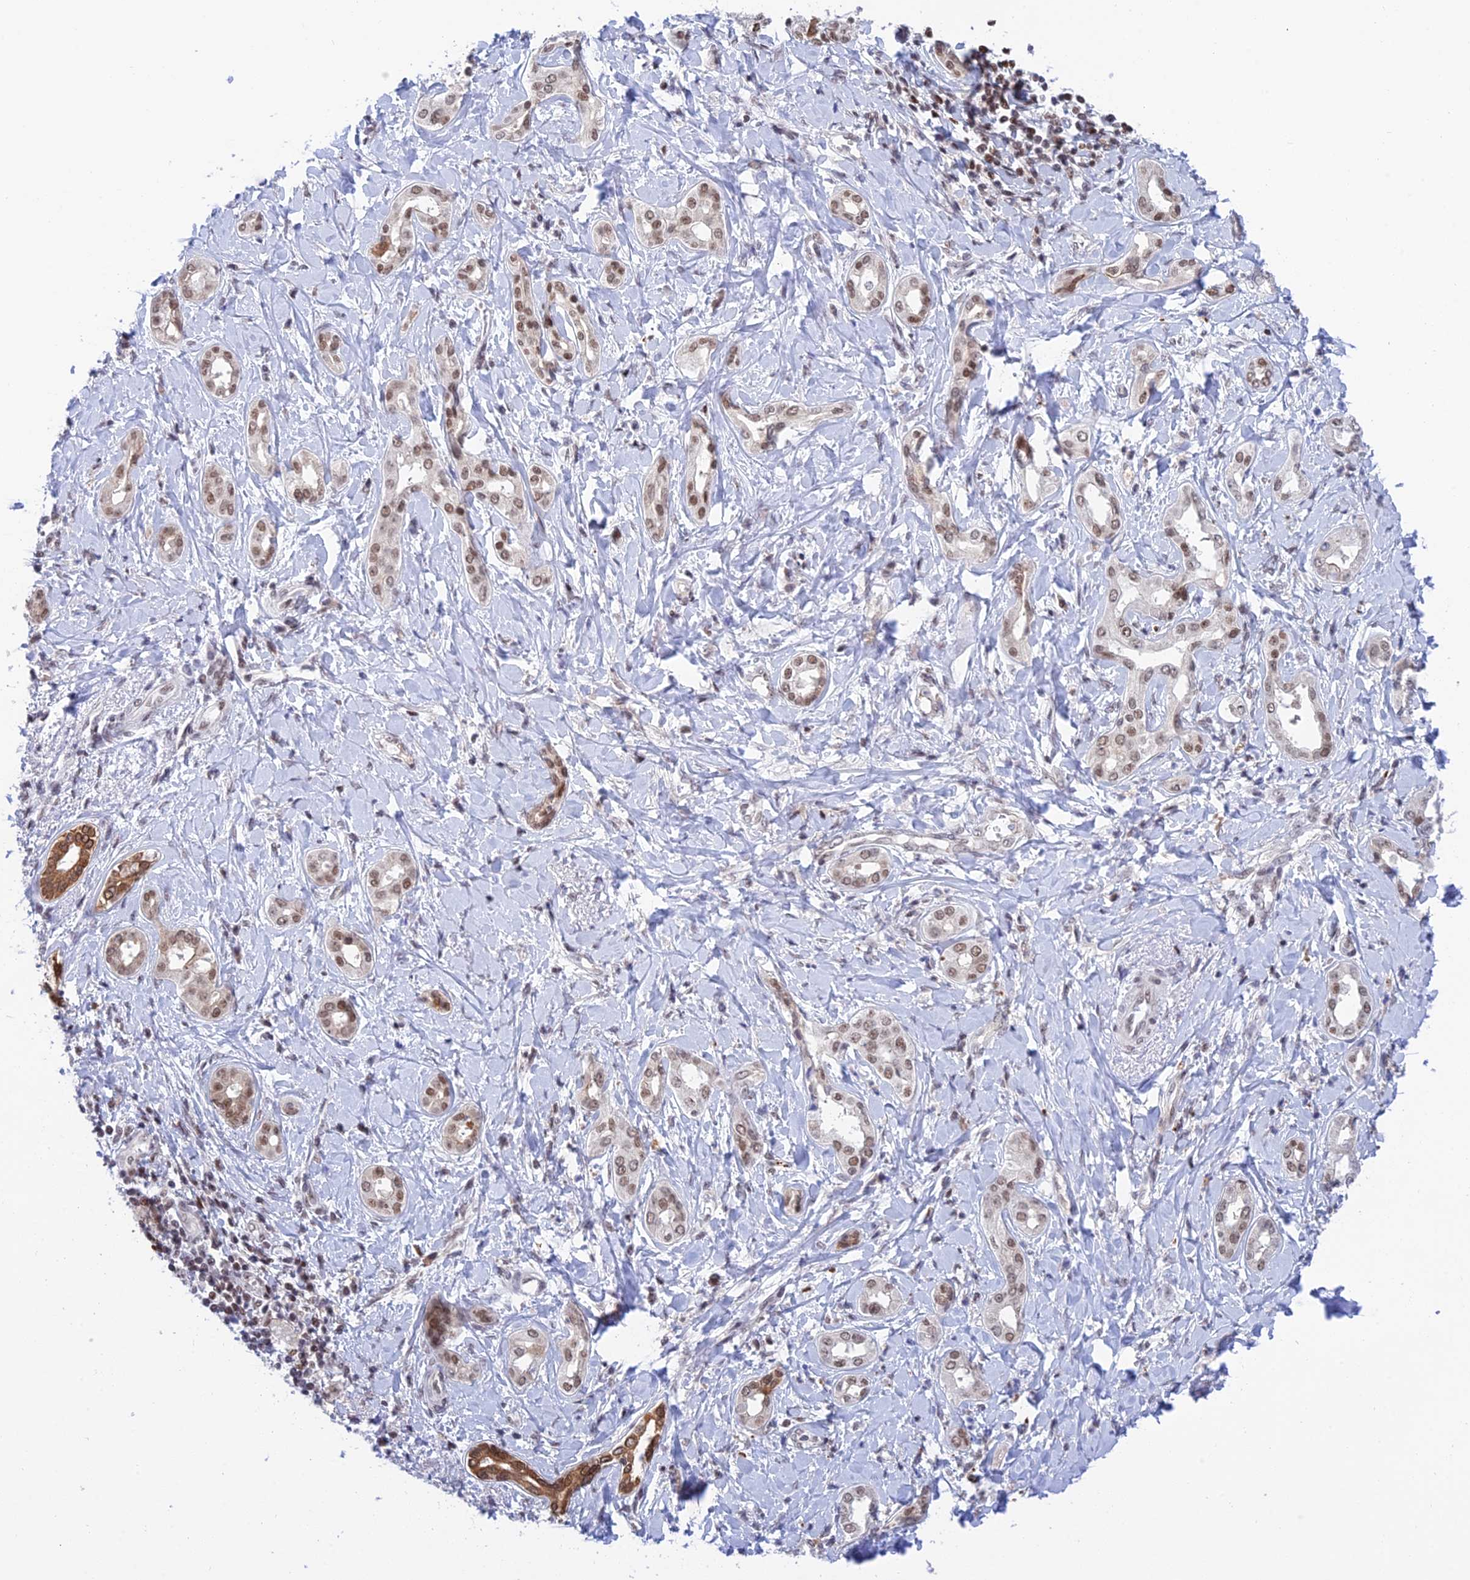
{"staining": {"intensity": "moderate", "quantity": "25%-75%", "location": "nuclear"}, "tissue": "liver cancer", "cell_type": "Tumor cells", "image_type": "cancer", "snomed": [{"axis": "morphology", "description": "Cholangiocarcinoma"}, {"axis": "topography", "description": "Liver"}], "caption": "Approximately 25%-75% of tumor cells in liver cancer (cholangiocarcinoma) show moderate nuclear protein expression as visualized by brown immunohistochemical staining.", "gene": "TCEA1", "patient": {"sex": "female", "age": 77}}